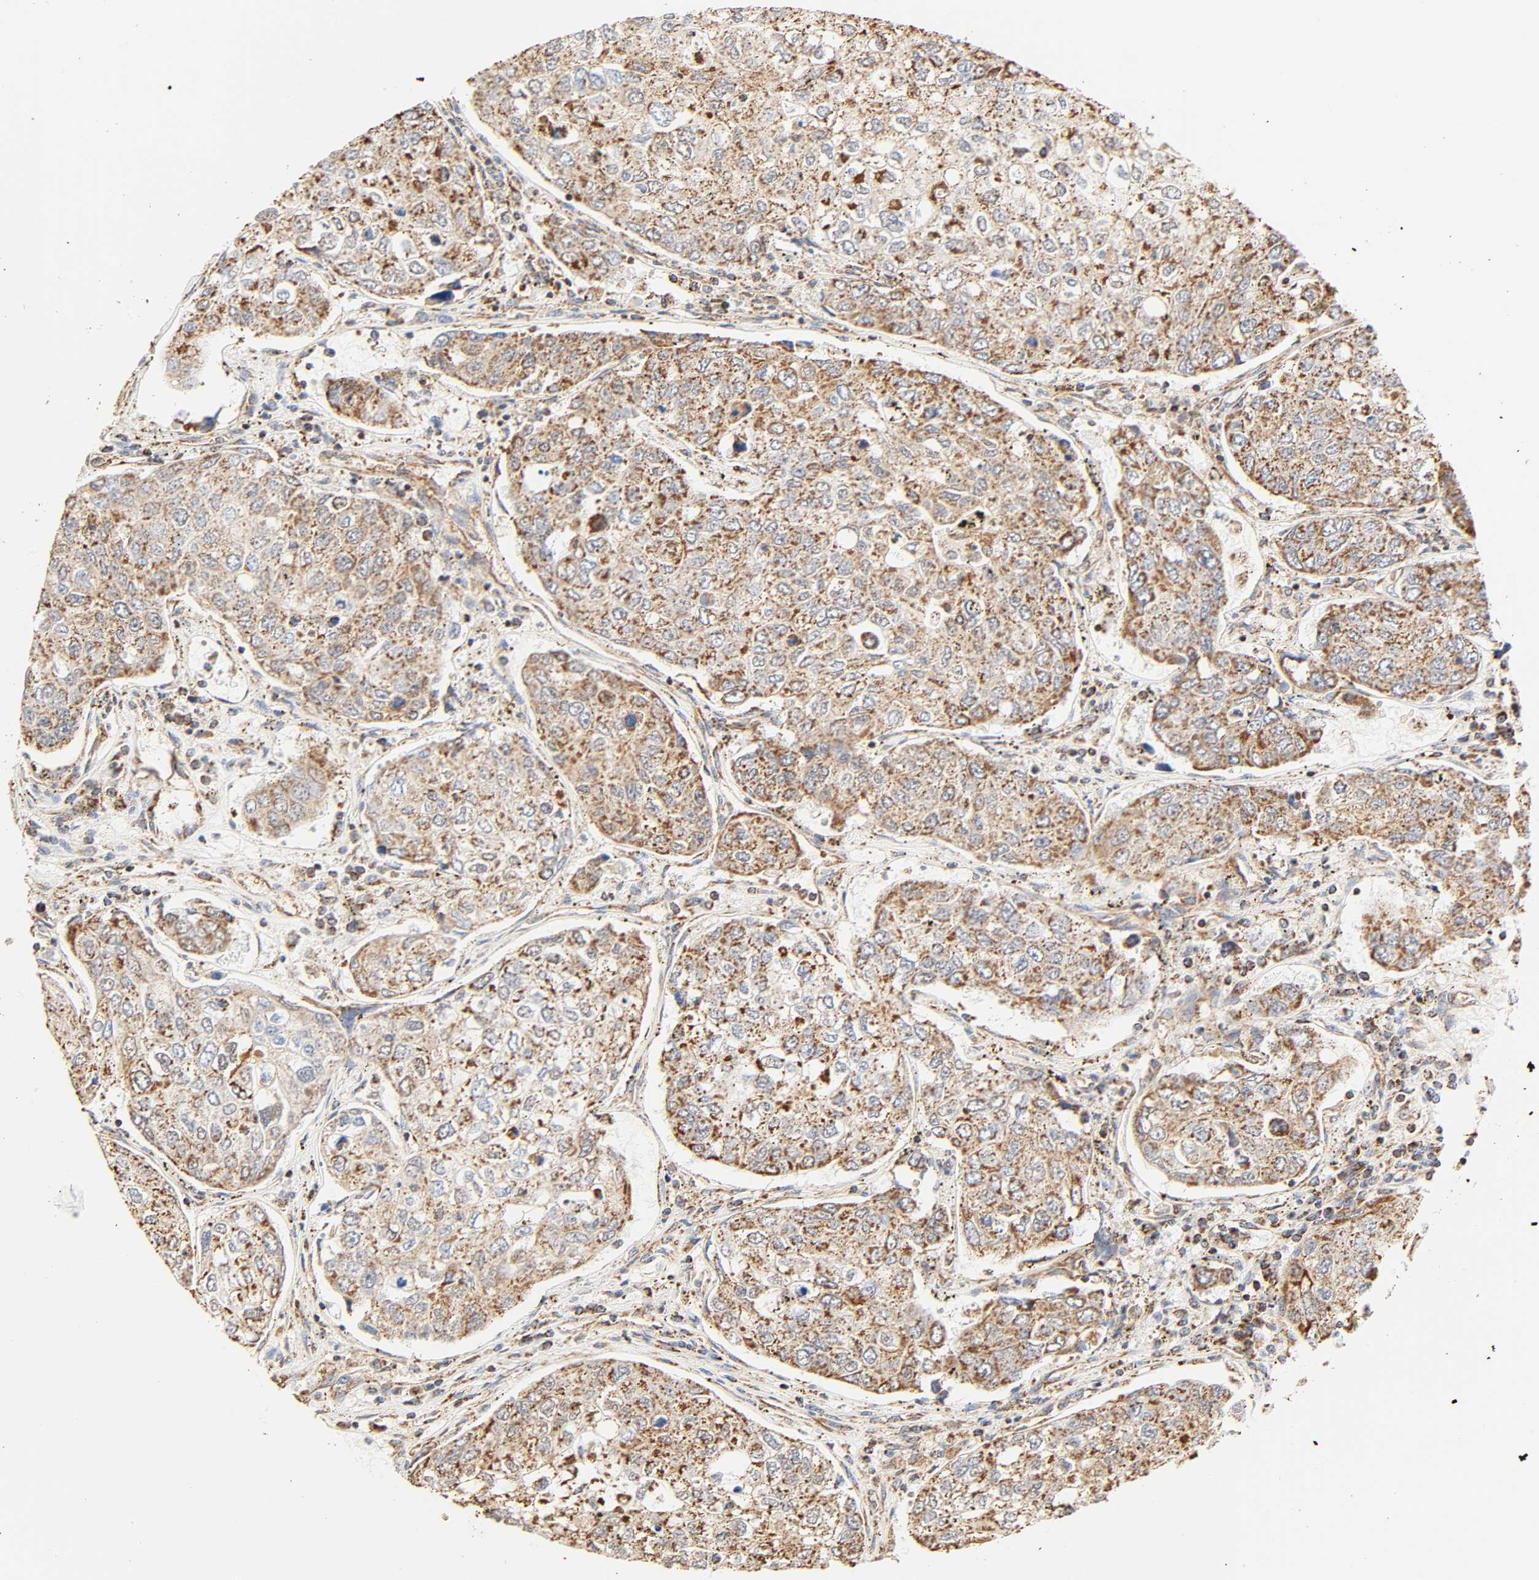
{"staining": {"intensity": "moderate", "quantity": ">75%", "location": "cytoplasmic/membranous"}, "tissue": "urothelial cancer", "cell_type": "Tumor cells", "image_type": "cancer", "snomed": [{"axis": "morphology", "description": "Urothelial carcinoma, High grade"}, {"axis": "topography", "description": "Lymph node"}, {"axis": "topography", "description": "Urinary bladder"}], "caption": "Human high-grade urothelial carcinoma stained with a brown dye shows moderate cytoplasmic/membranous positive expression in approximately >75% of tumor cells.", "gene": "ZMAT5", "patient": {"sex": "male", "age": 51}}